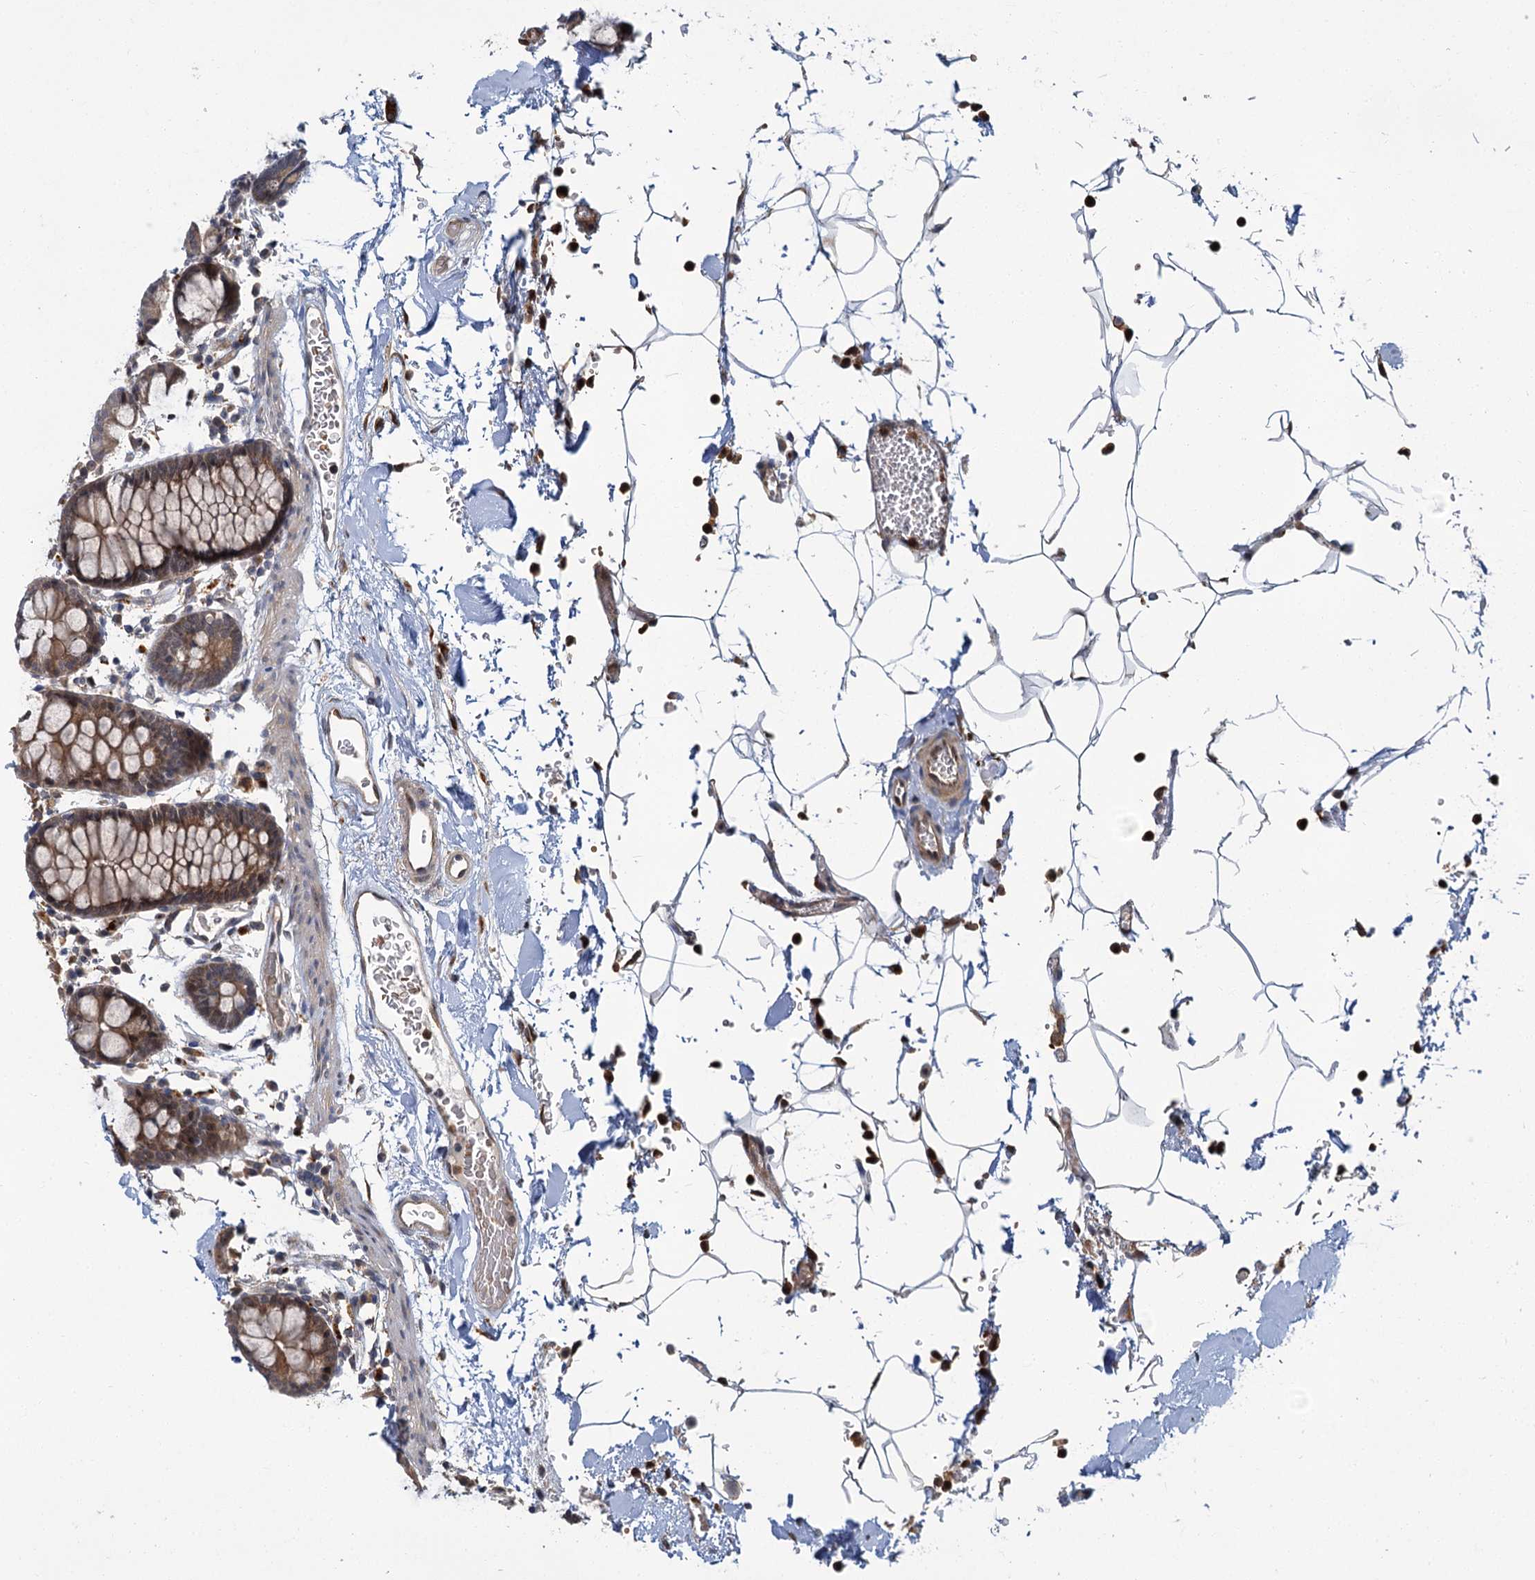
{"staining": {"intensity": "weak", "quantity": ">75%", "location": "cytoplasmic/membranous"}, "tissue": "colon", "cell_type": "Endothelial cells", "image_type": "normal", "snomed": [{"axis": "morphology", "description": "Normal tissue, NOS"}, {"axis": "topography", "description": "Colon"}], "caption": "DAB (3,3'-diaminobenzidine) immunohistochemical staining of normal colon reveals weak cytoplasmic/membranous protein positivity in about >75% of endothelial cells.", "gene": "APBA2", "patient": {"sex": "male", "age": 75}}